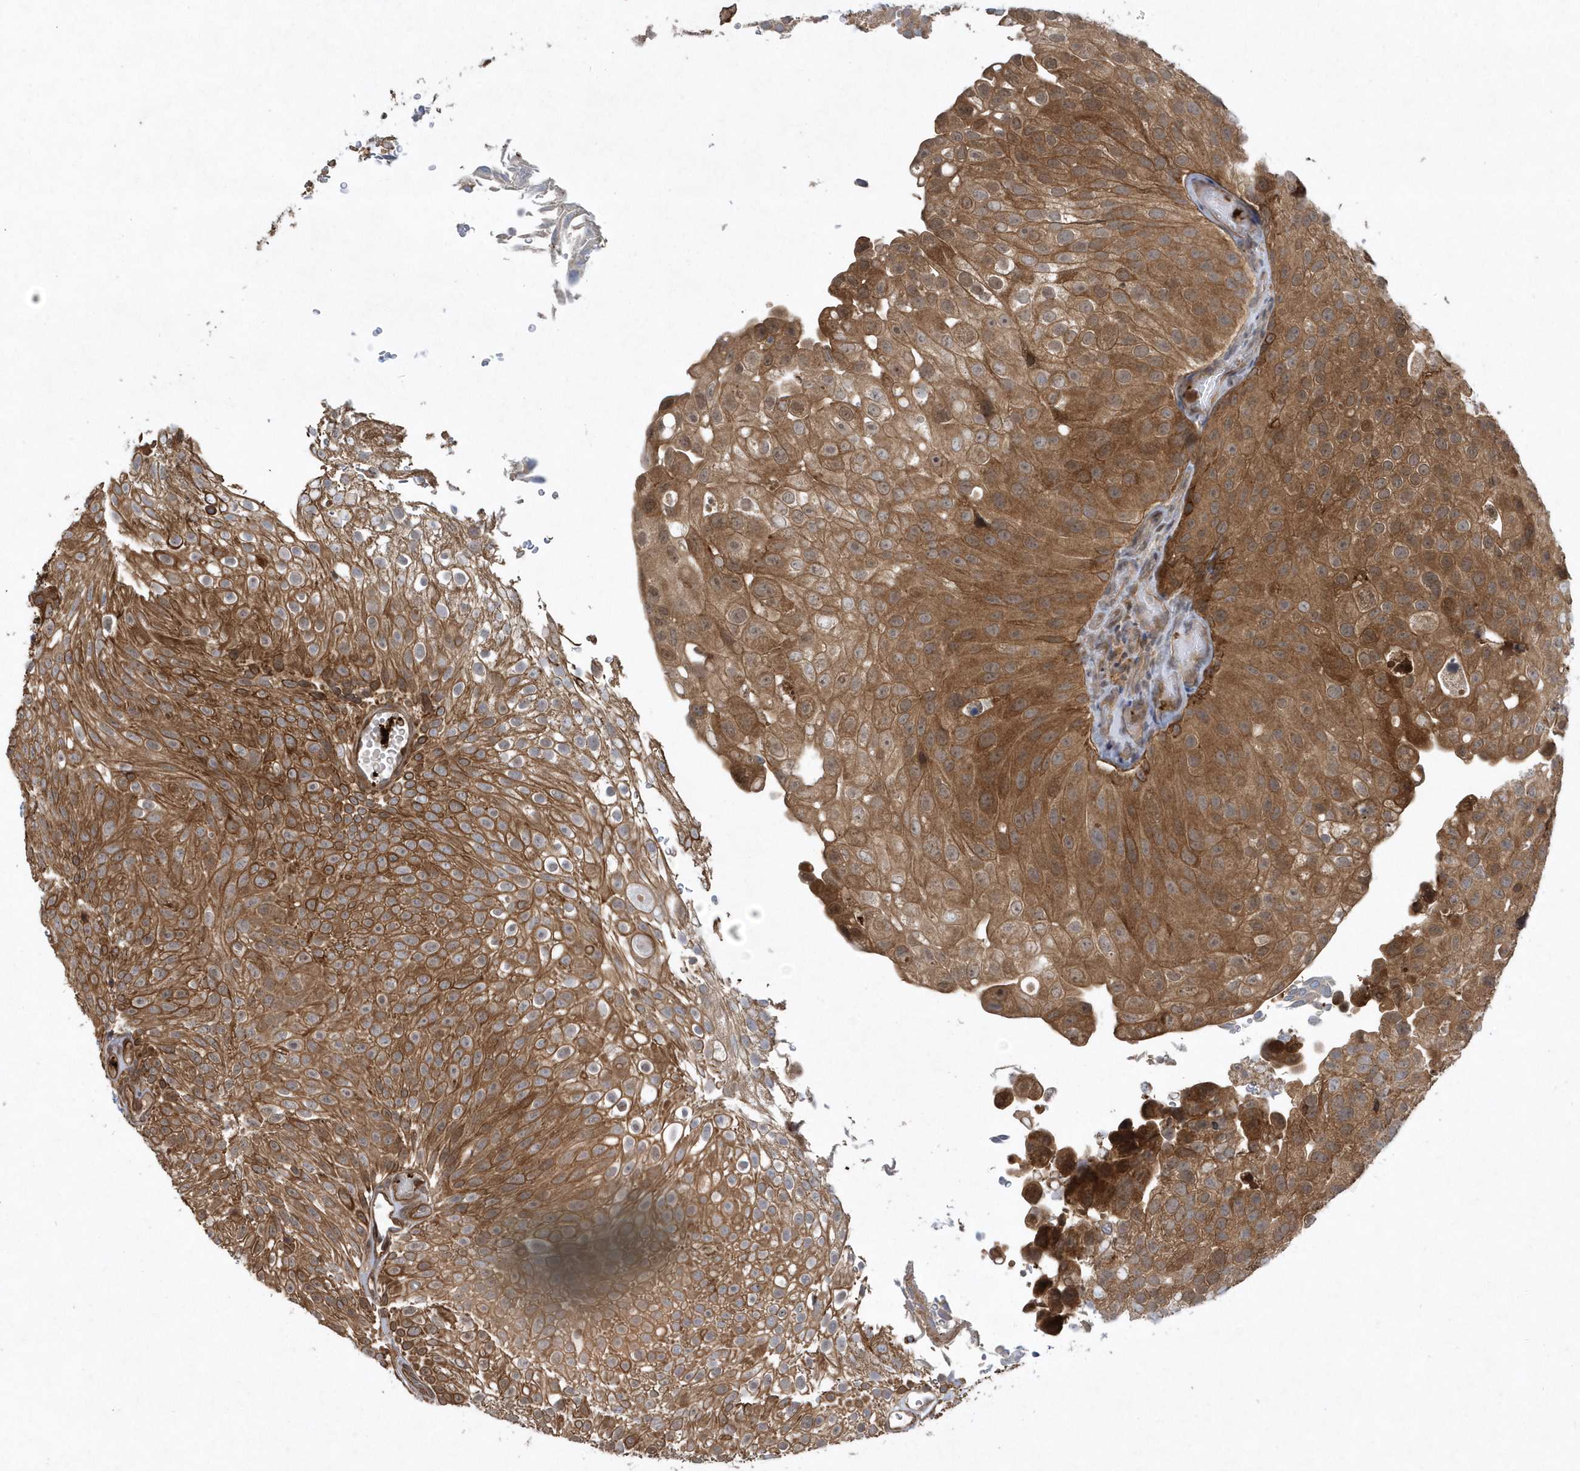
{"staining": {"intensity": "moderate", "quantity": ">75%", "location": "cytoplasmic/membranous"}, "tissue": "urothelial cancer", "cell_type": "Tumor cells", "image_type": "cancer", "snomed": [{"axis": "morphology", "description": "Urothelial carcinoma, Low grade"}, {"axis": "topography", "description": "Urinary bladder"}], "caption": "Low-grade urothelial carcinoma stained for a protein (brown) demonstrates moderate cytoplasmic/membranous positive positivity in about >75% of tumor cells.", "gene": "ACYP1", "patient": {"sex": "male", "age": 78}}